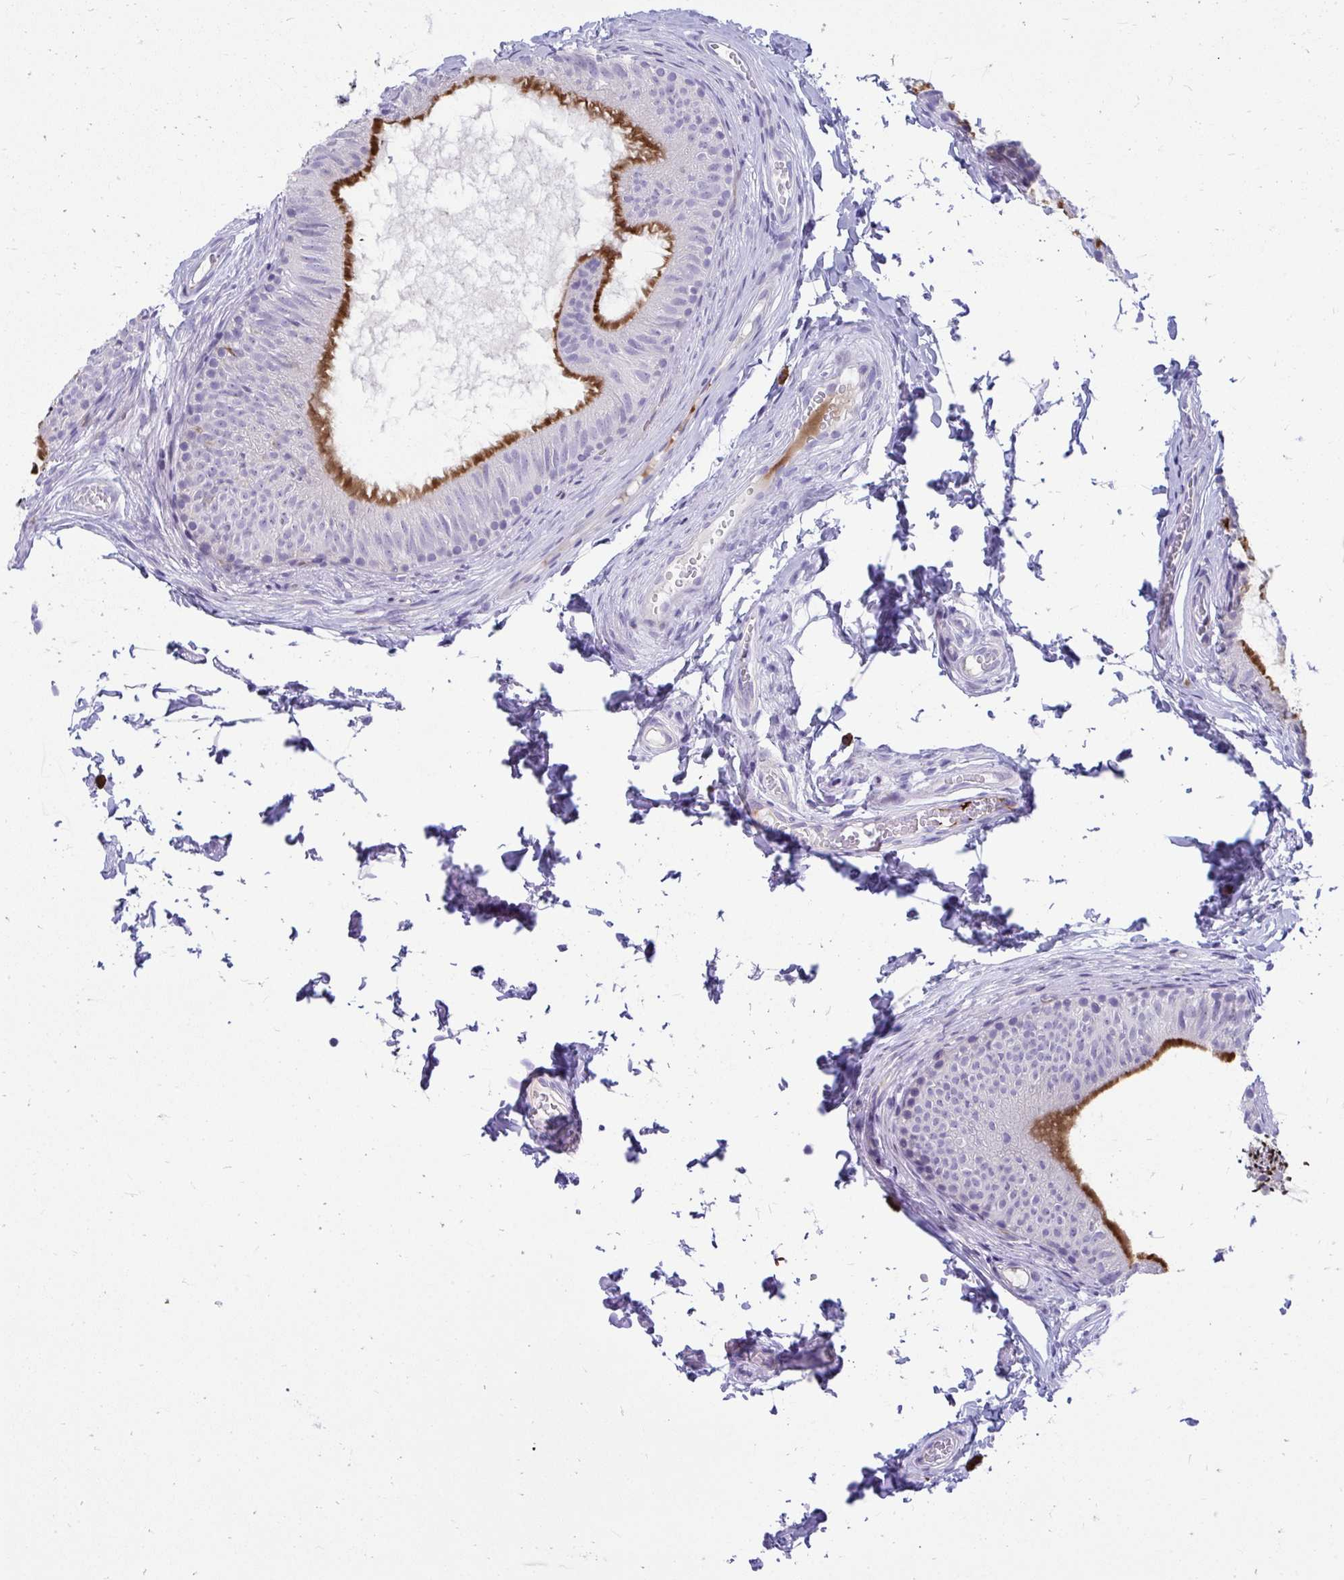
{"staining": {"intensity": "strong", "quantity": "<25%", "location": "cytoplasmic/membranous"}, "tissue": "epididymis", "cell_type": "Glandular cells", "image_type": "normal", "snomed": [{"axis": "morphology", "description": "Normal tissue, NOS"}, {"axis": "topography", "description": "Epididymis, spermatic cord, NOS"}, {"axis": "topography", "description": "Epididymis"}, {"axis": "topography", "description": "Peripheral nerve tissue"}], "caption": "Brown immunohistochemical staining in benign epididymis displays strong cytoplasmic/membranous staining in about <25% of glandular cells. (DAB IHC, brown staining for protein, blue staining for nuclei).", "gene": "TSBP1", "patient": {"sex": "male", "age": 29}}